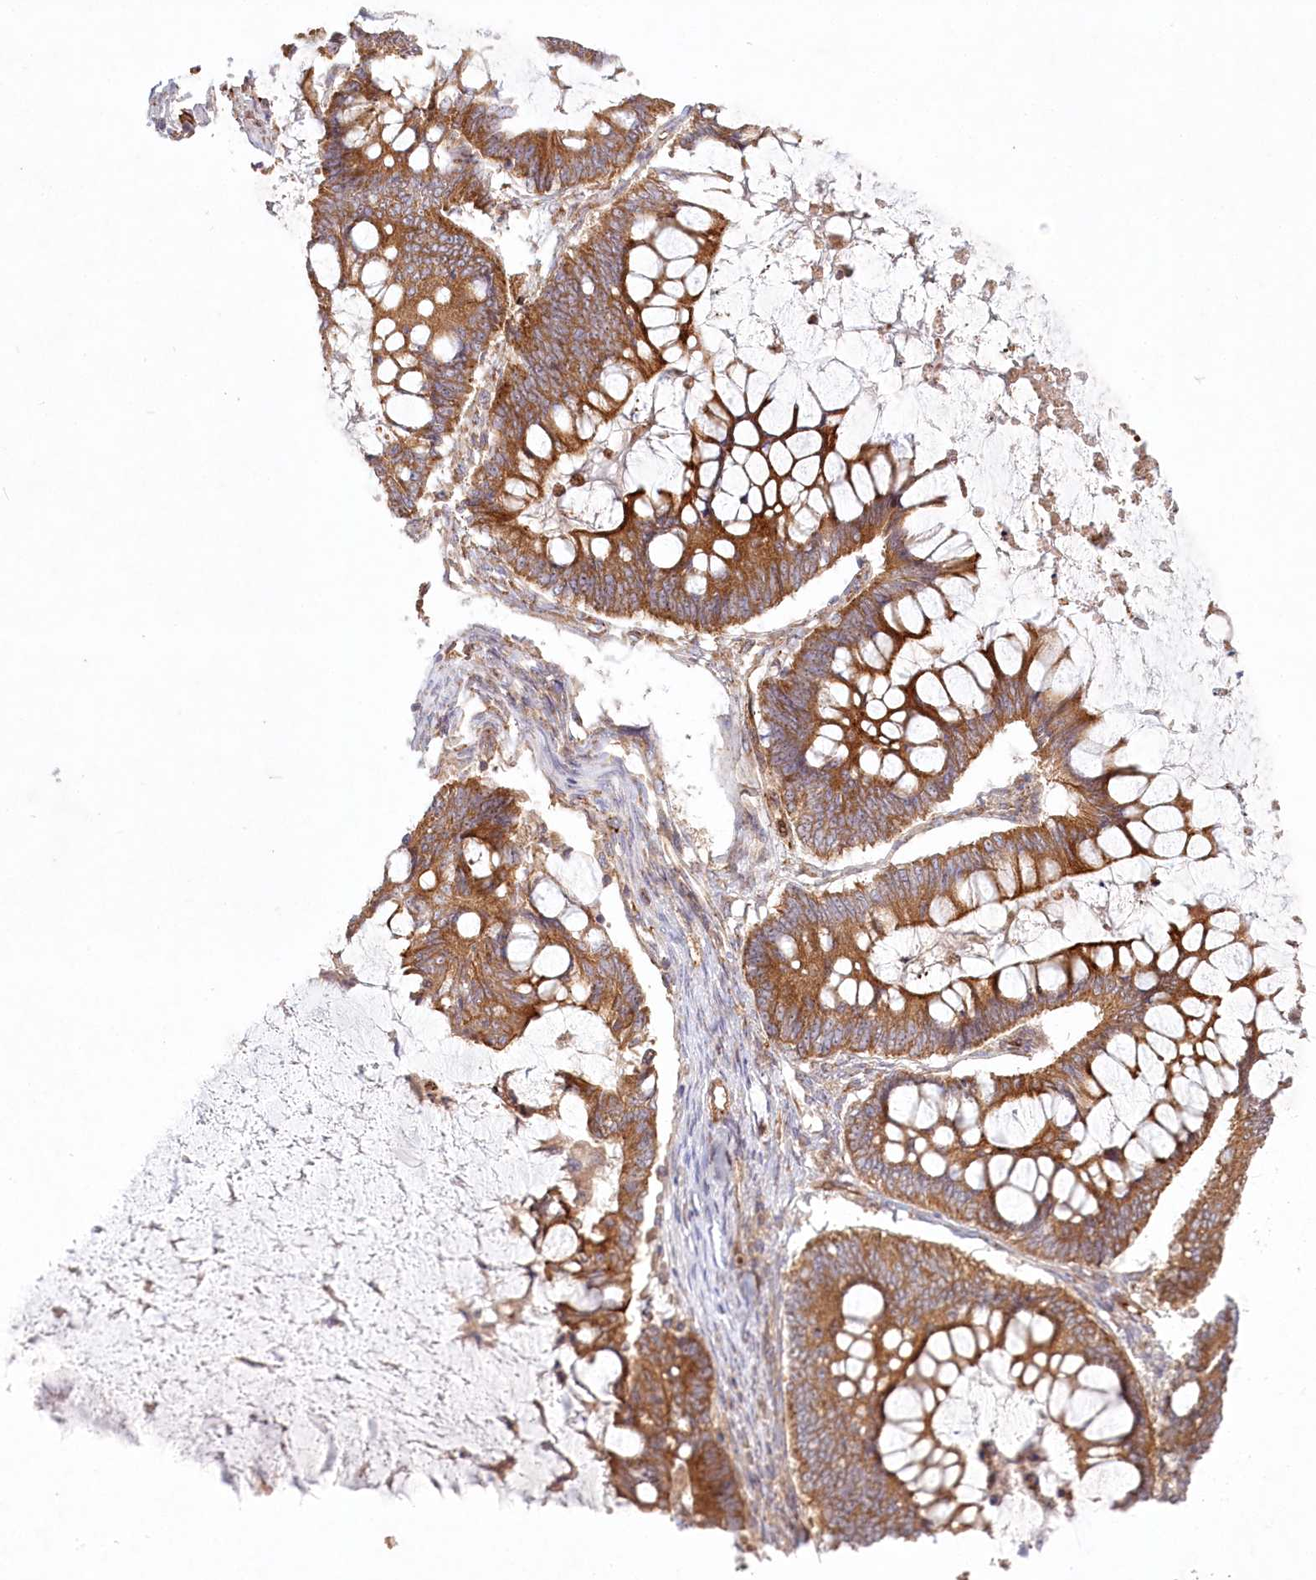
{"staining": {"intensity": "moderate", "quantity": ">75%", "location": "cytoplasmic/membranous"}, "tissue": "ovarian cancer", "cell_type": "Tumor cells", "image_type": "cancer", "snomed": [{"axis": "morphology", "description": "Cystadenocarcinoma, mucinous, NOS"}, {"axis": "topography", "description": "Ovary"}], "caption": "Ovarian cancer (mucinous cystadenocarcinoma) stained with a brown dye exhibits moderate cytoplasmic/membranous positive staining in approximately >75% of tumor cells.", "gene": "COMMD3", "patient": {"sex": "female", "age": 61}}